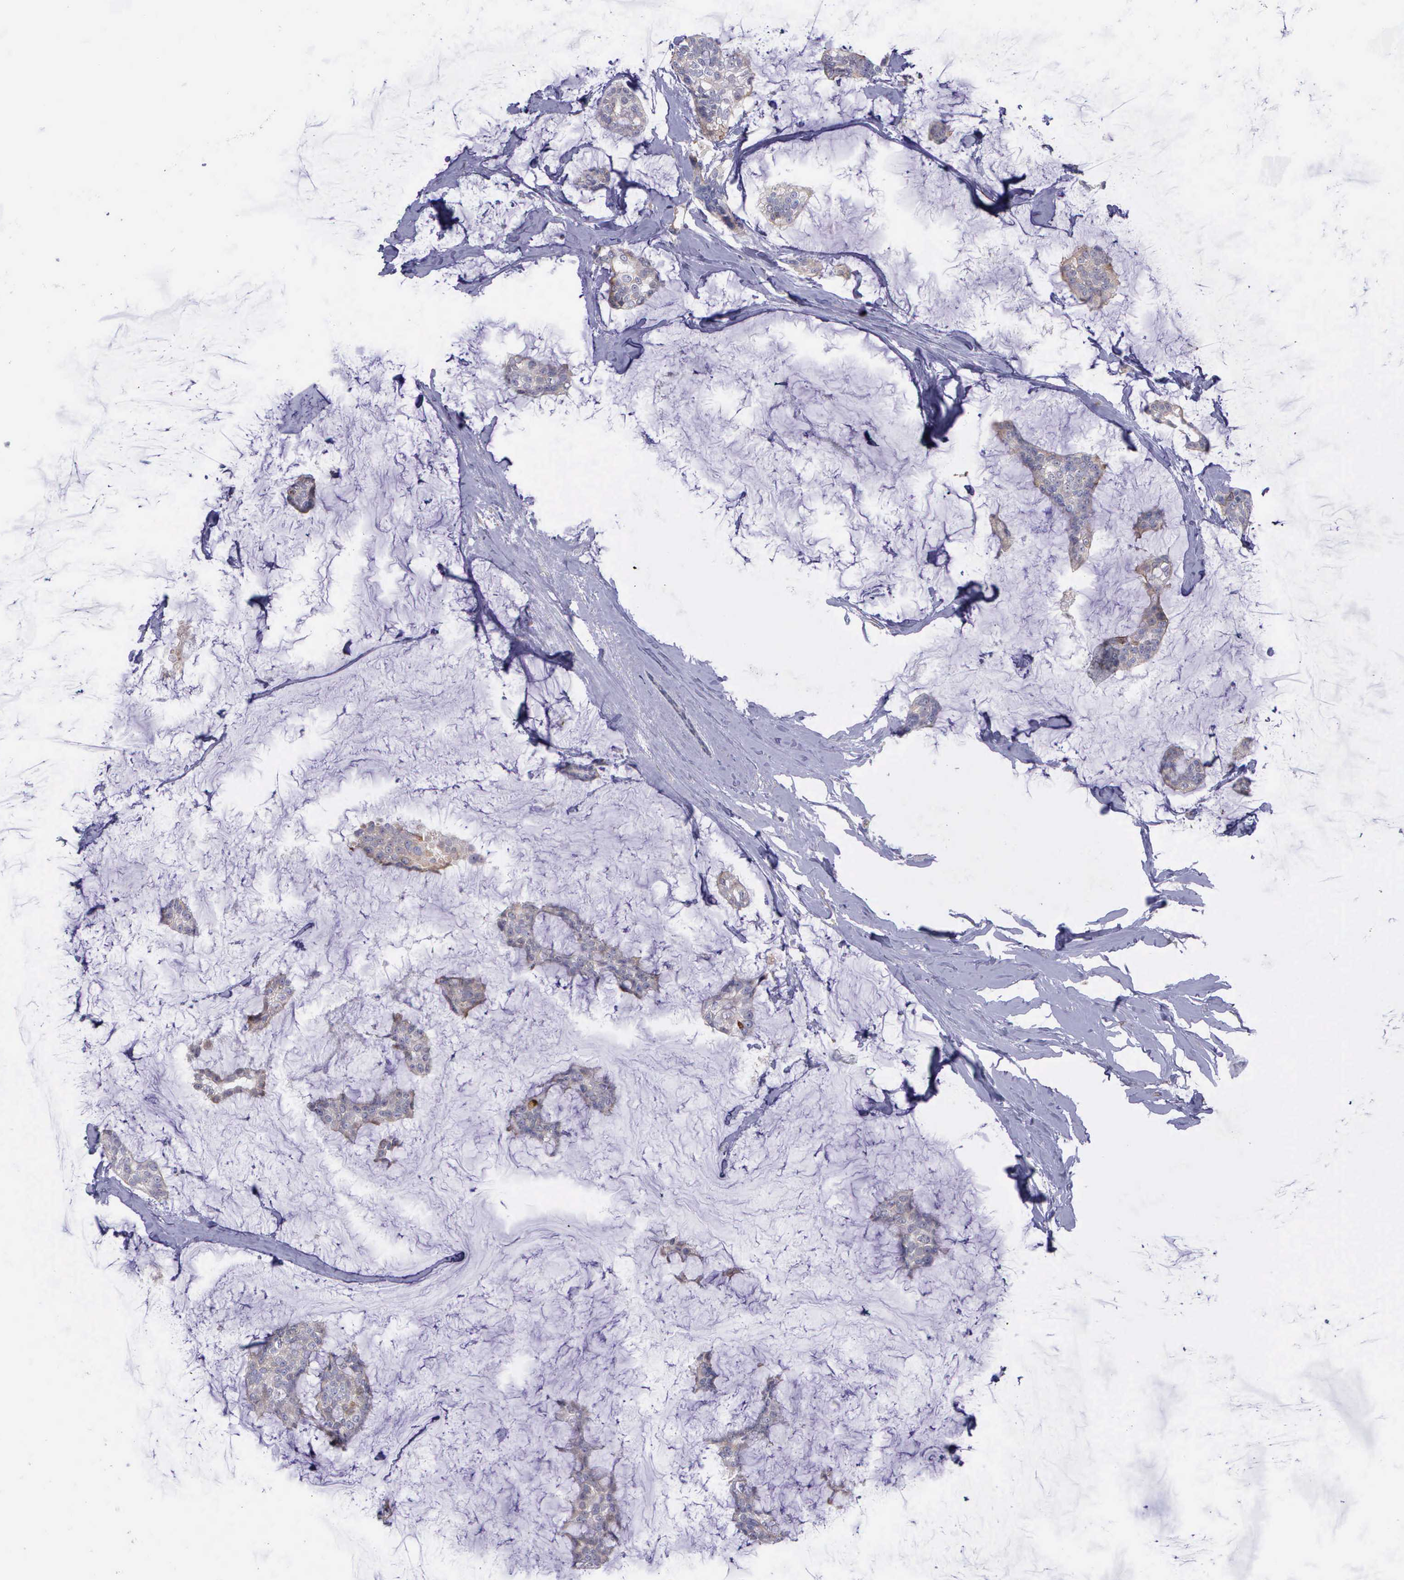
{"staining": {"intensity": "weak", "quantity": ">75%", "location": "cytoplasmic/membranous"}, "tissue": "breast cancer", "cell_type": "Tumor cells", "image_type": "cancer", "snomed": [{"axis": "morphology", "description": "Duct carcinoma"}, {"axis": "topography", "description": "Breast"}], "caption": "Immunohistochemical staining of human invasive ductal carcinoma (breast) displays weak cytoplasmic/membranous protein expression in approximately >75% of tumor cells. The staining is performed using DAB (3,3'-diaminobenzidine) brown chromogen to label protein expression. The nuclei are counter-stained blue using hematoxylin.", "gene": "ZC3H12B", "patient": {"sex": "female", "age": 93}}